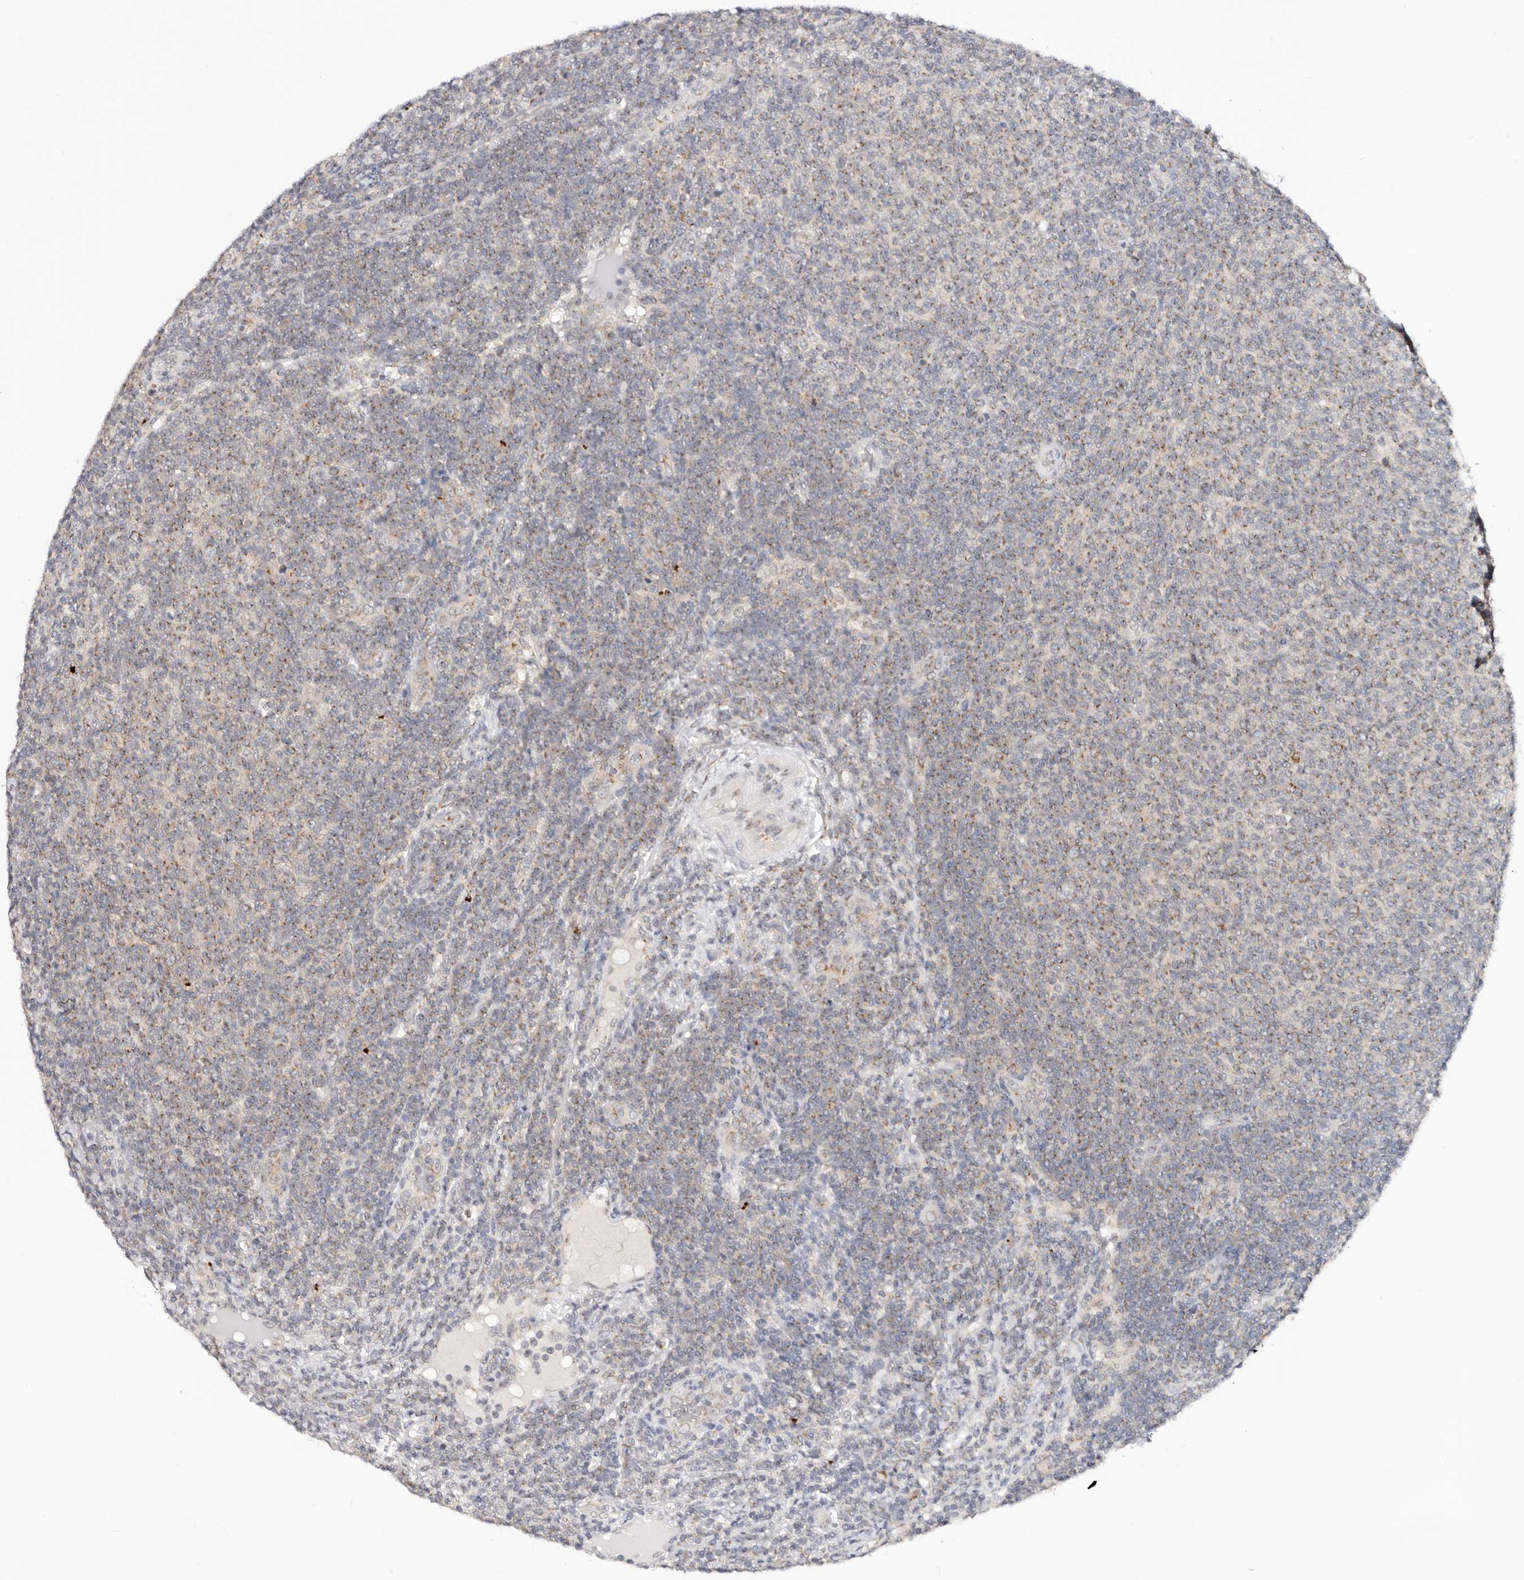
{"staining": {"intensity": "moderate", "quantity": ">75%", "location": "cytoplasmic/membranous"}, "tissue": "lymphoma", "cell_type": "Tumor cells", "image_type": "cancer", "snomed": [{"axis": "morphology", "description": "Malignant lymphoma, non-Hodgkin's type, Low grade"}, {"axis": "topography", "description": "Lymph node"}], "caption": "Lymphoma tissue reveals moderate cytoplasmic/membranous positivity in approximately >75% of tumor cells (brown staining indicates protein expression, while blue staining denotes nuclei).", "gene": "VIPAS39", "patient": {"sex": "male", "age": 66}}